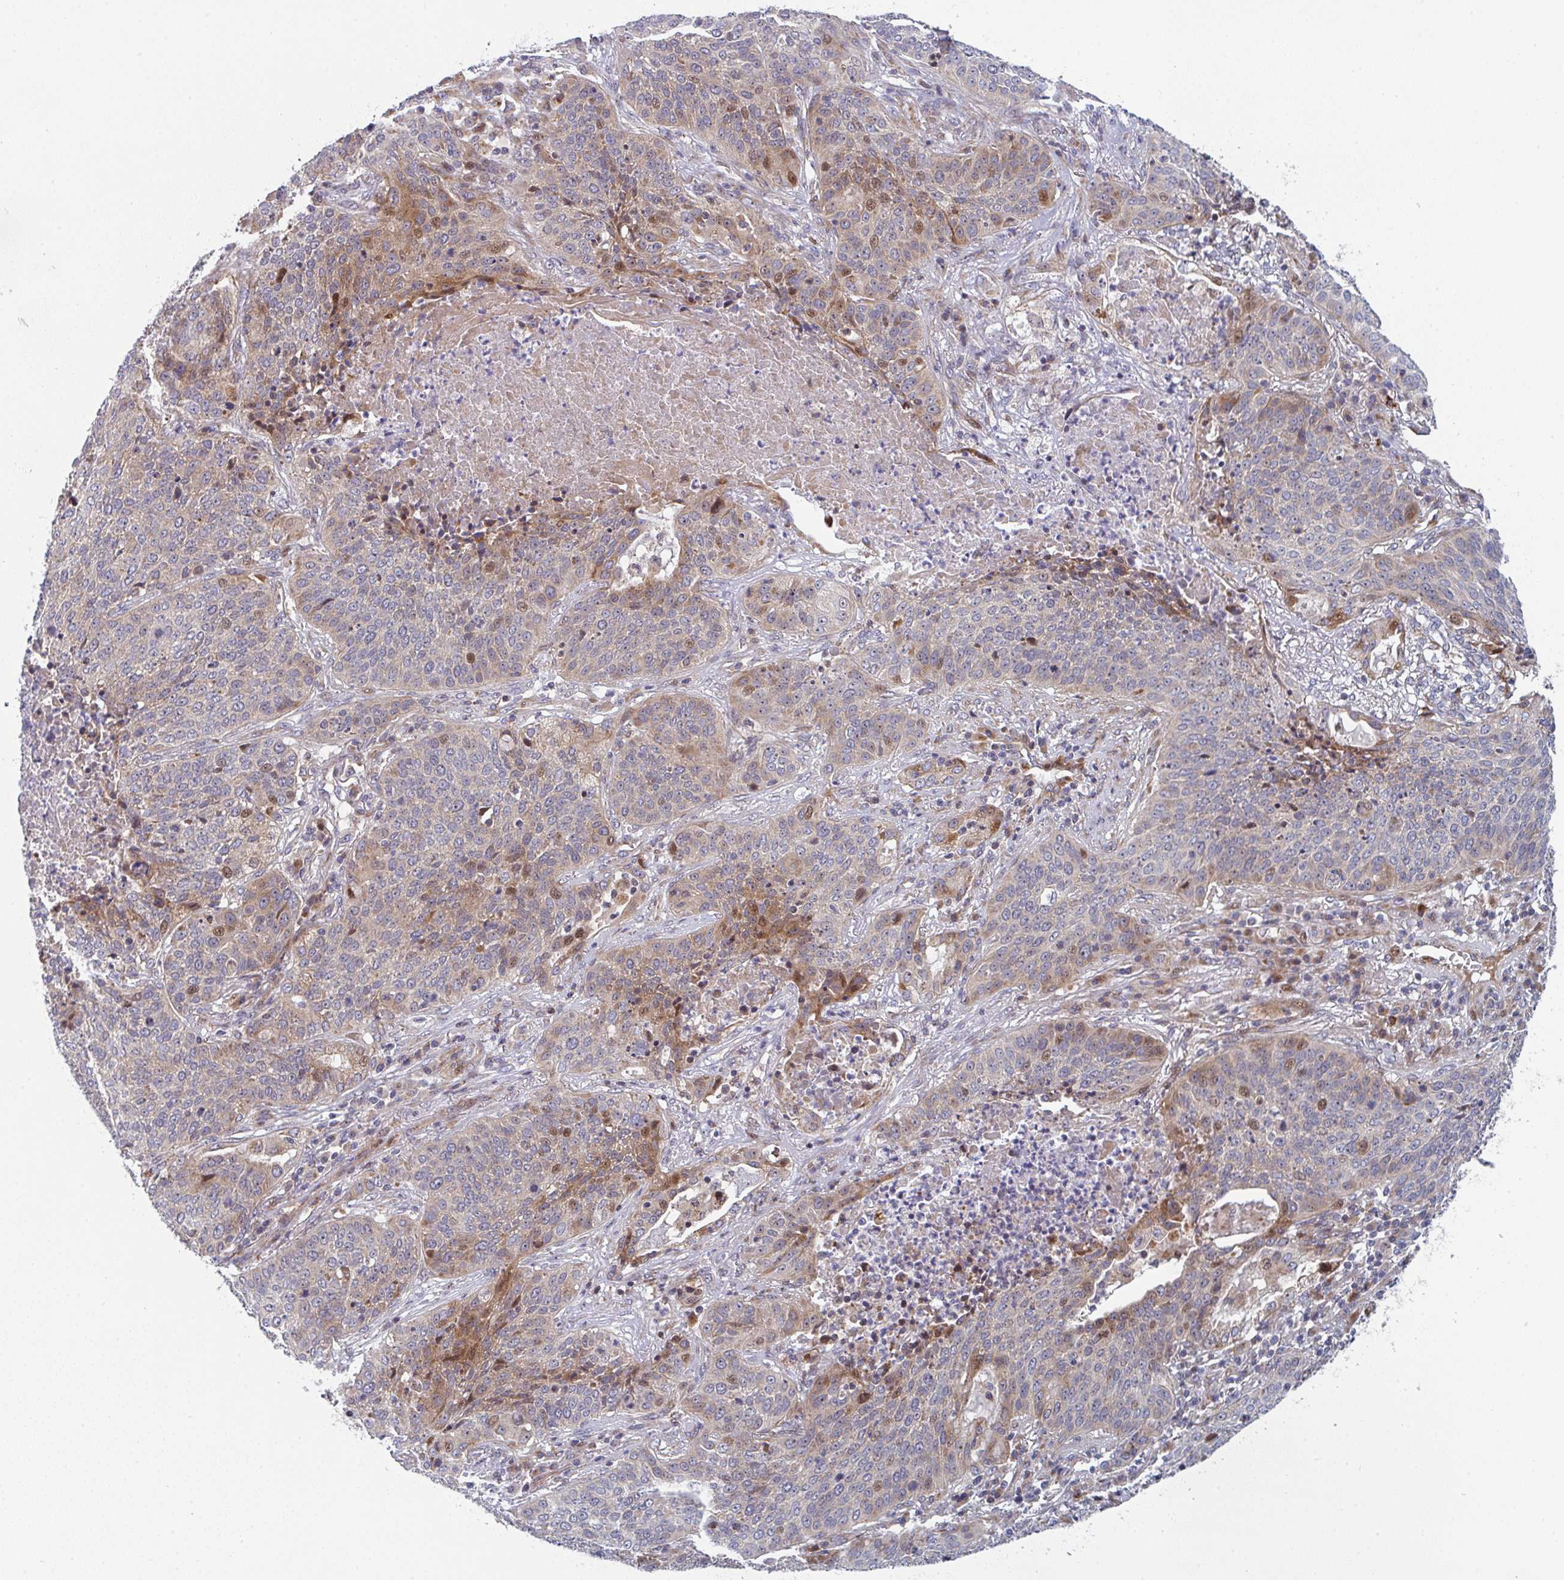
{"staining": {"intensity": "moderate", "quantity": "<25%", "location": "cytoplasmic/membranous,nuclear"}, "tissue": "lung cancer", "cell_type": "Tumor cells", "image_type": "cancer", "snomed": [{"axis": "morphology", "description": "Squamous cell carcinoma, NOS"}, {"axis": "topography", "description": "Lung"}], "caption": "Protein expression analysis of lung cancer (squamous cell carcinoma) shows moderate cytoplasmic/membranous and nuclear expression in about <25% of tumor cells.", "gene": "ZNF644", "patient": {"sex": "male", "age": 63}}